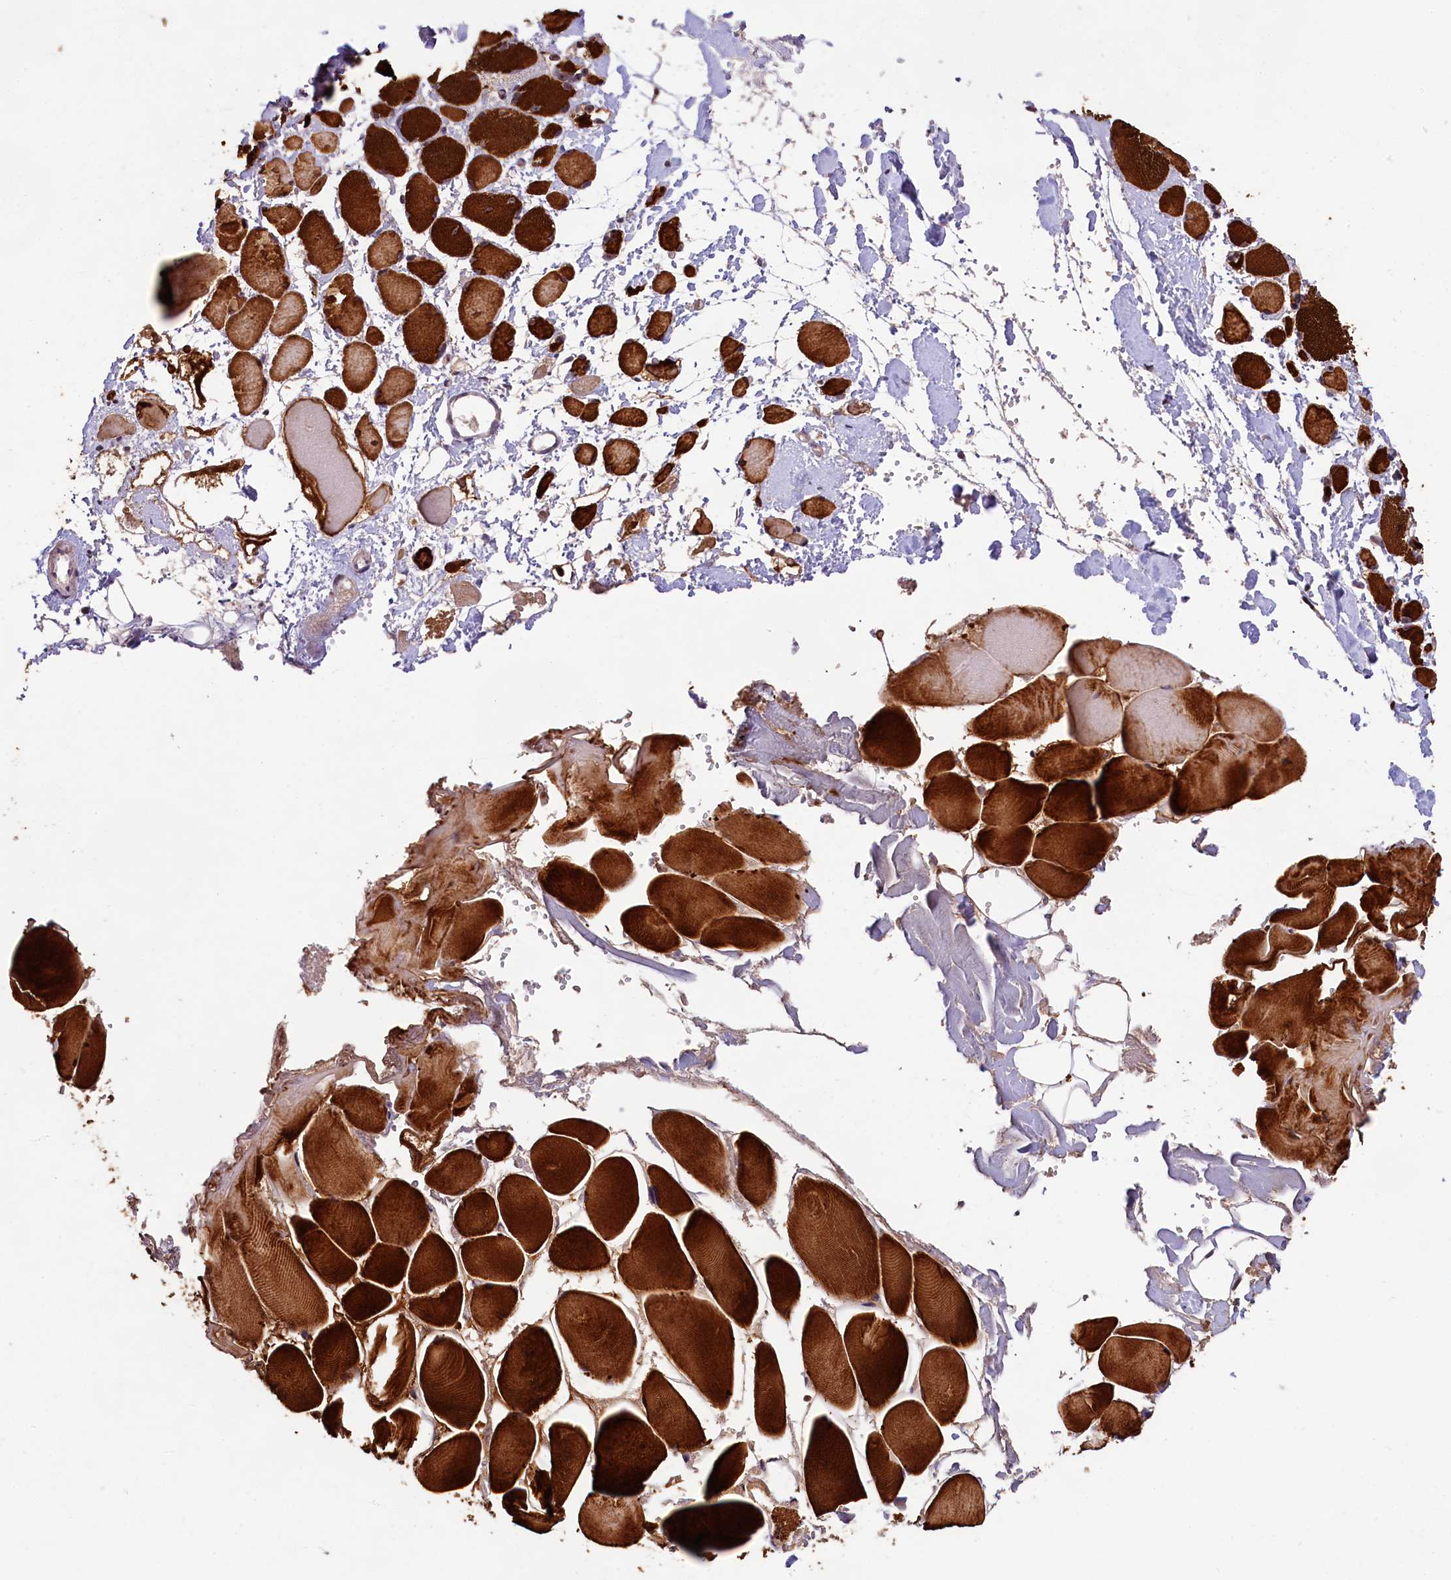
{"staining": {"intensity": "strong", "quantity": ">75%", "location": "cytoplasmic/membranous"}, "tissue": "skeletal muscle", "cell_type": "Myocytes", "image_type": "normal", "snomed": [{"axis": "morphology", "description": "Normal tissue, NOS"}, {"axis": "morphology", "description": "Basal cell carcinoma"}, {"axis": "topography", "description": "Skeletal muscle"}], "caption": "Human skeletal muscle stained with a brown dye shows strong cytoplasmic/membranous positive expression in about >75% of myocytes.", "gene": "PHAF1", "patient": {"sex": "female", "age": 64}}